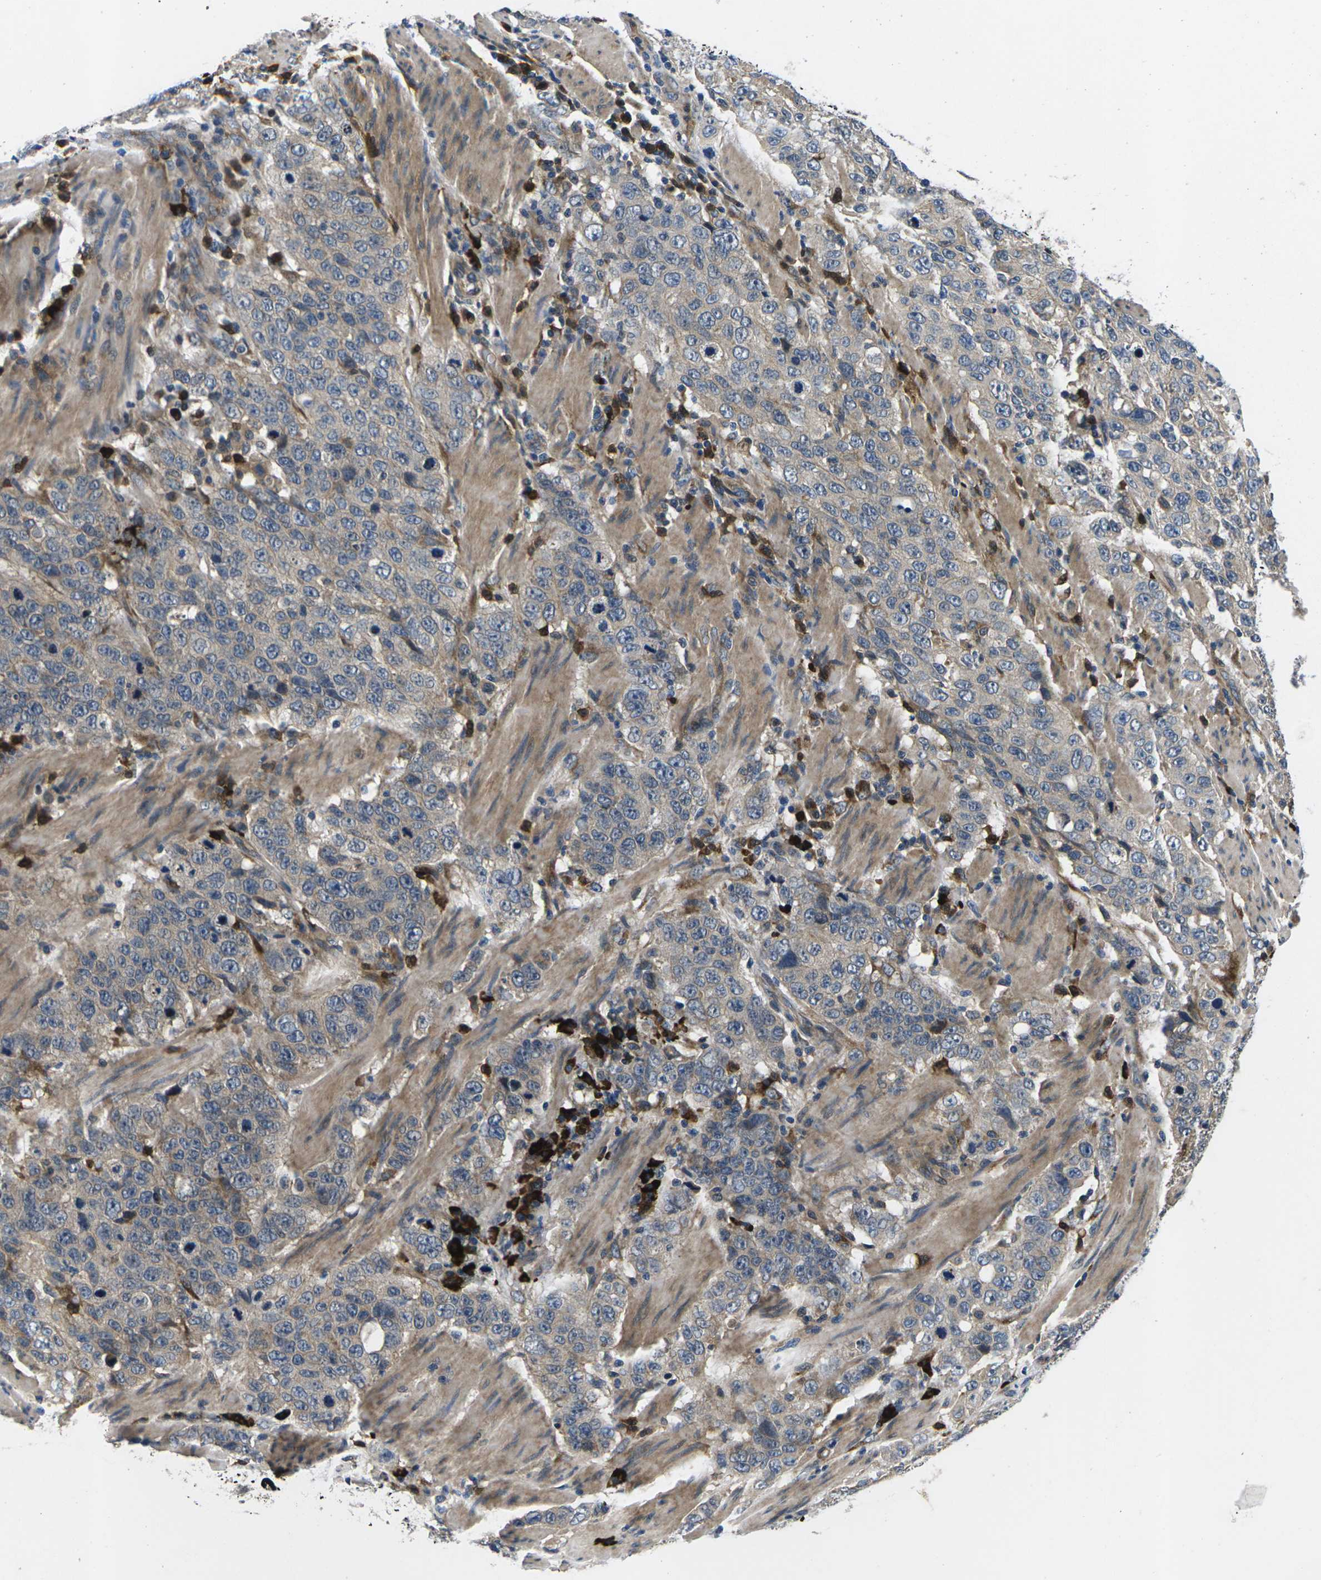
{"staining": {"intensity": "negative", "quantity": "none", "location": "none"}, "tissue": "stomach cancer", "cell_type": "Tumor cells", "image_type": "cancer", "snomed": [{"axis": "morphology", "description": "Adenocarcinoma, NOS"}, {"axis": "topography", "description": "Stomach"}], "caption": "Immunohistochemical staining of human stomach cancer reveals no significant positivity in tumor cells. Nuclei are stained in blue.", "gene": "PLCE1", "patient": {"sex": "male", "age": 48}}